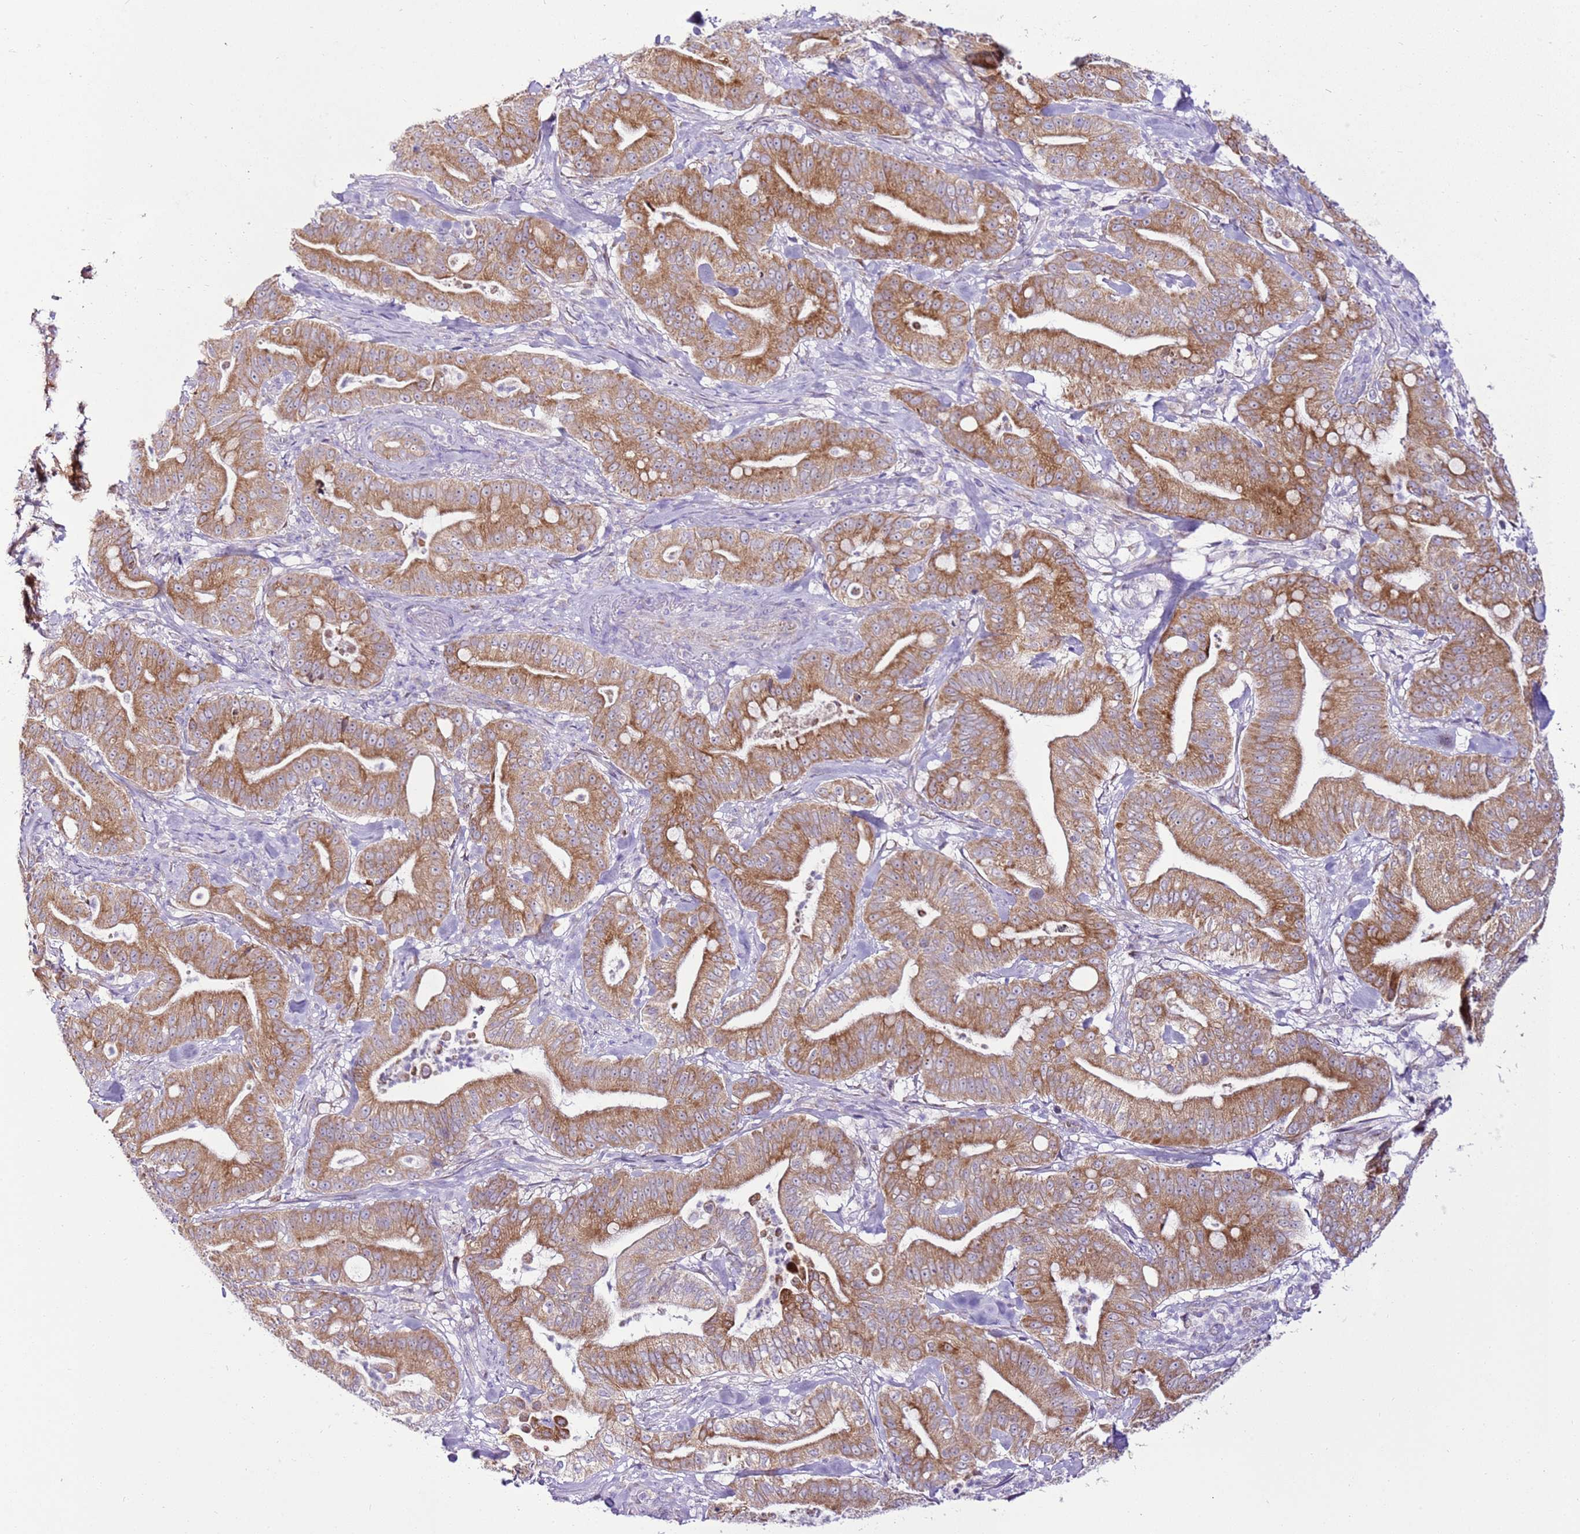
{"staining": {"intensity": "moderate", "quantity": ">75%", "location": "cytoplasmic/membranous"}, "tissue": "pancreatic cancer", "cell_type": "Tumor cells", "image_type": "cancer", "snomed": [{"axis": "morphology", "description": "Adenocarcinoma, NOS"}, {"axis": "topography", "description": "Pancreas"}], "caption": "Pancreatic cancer stained with DAB (3,3'-diaminobenzidine) immunohistochemistry (IHC) demonstrates medium levels of moderate cytoplasmic/membranous expression in approximately >75% of tumor cells.", "gene": "MRPL36", "patient": {"sex": "male", "age": 71}}